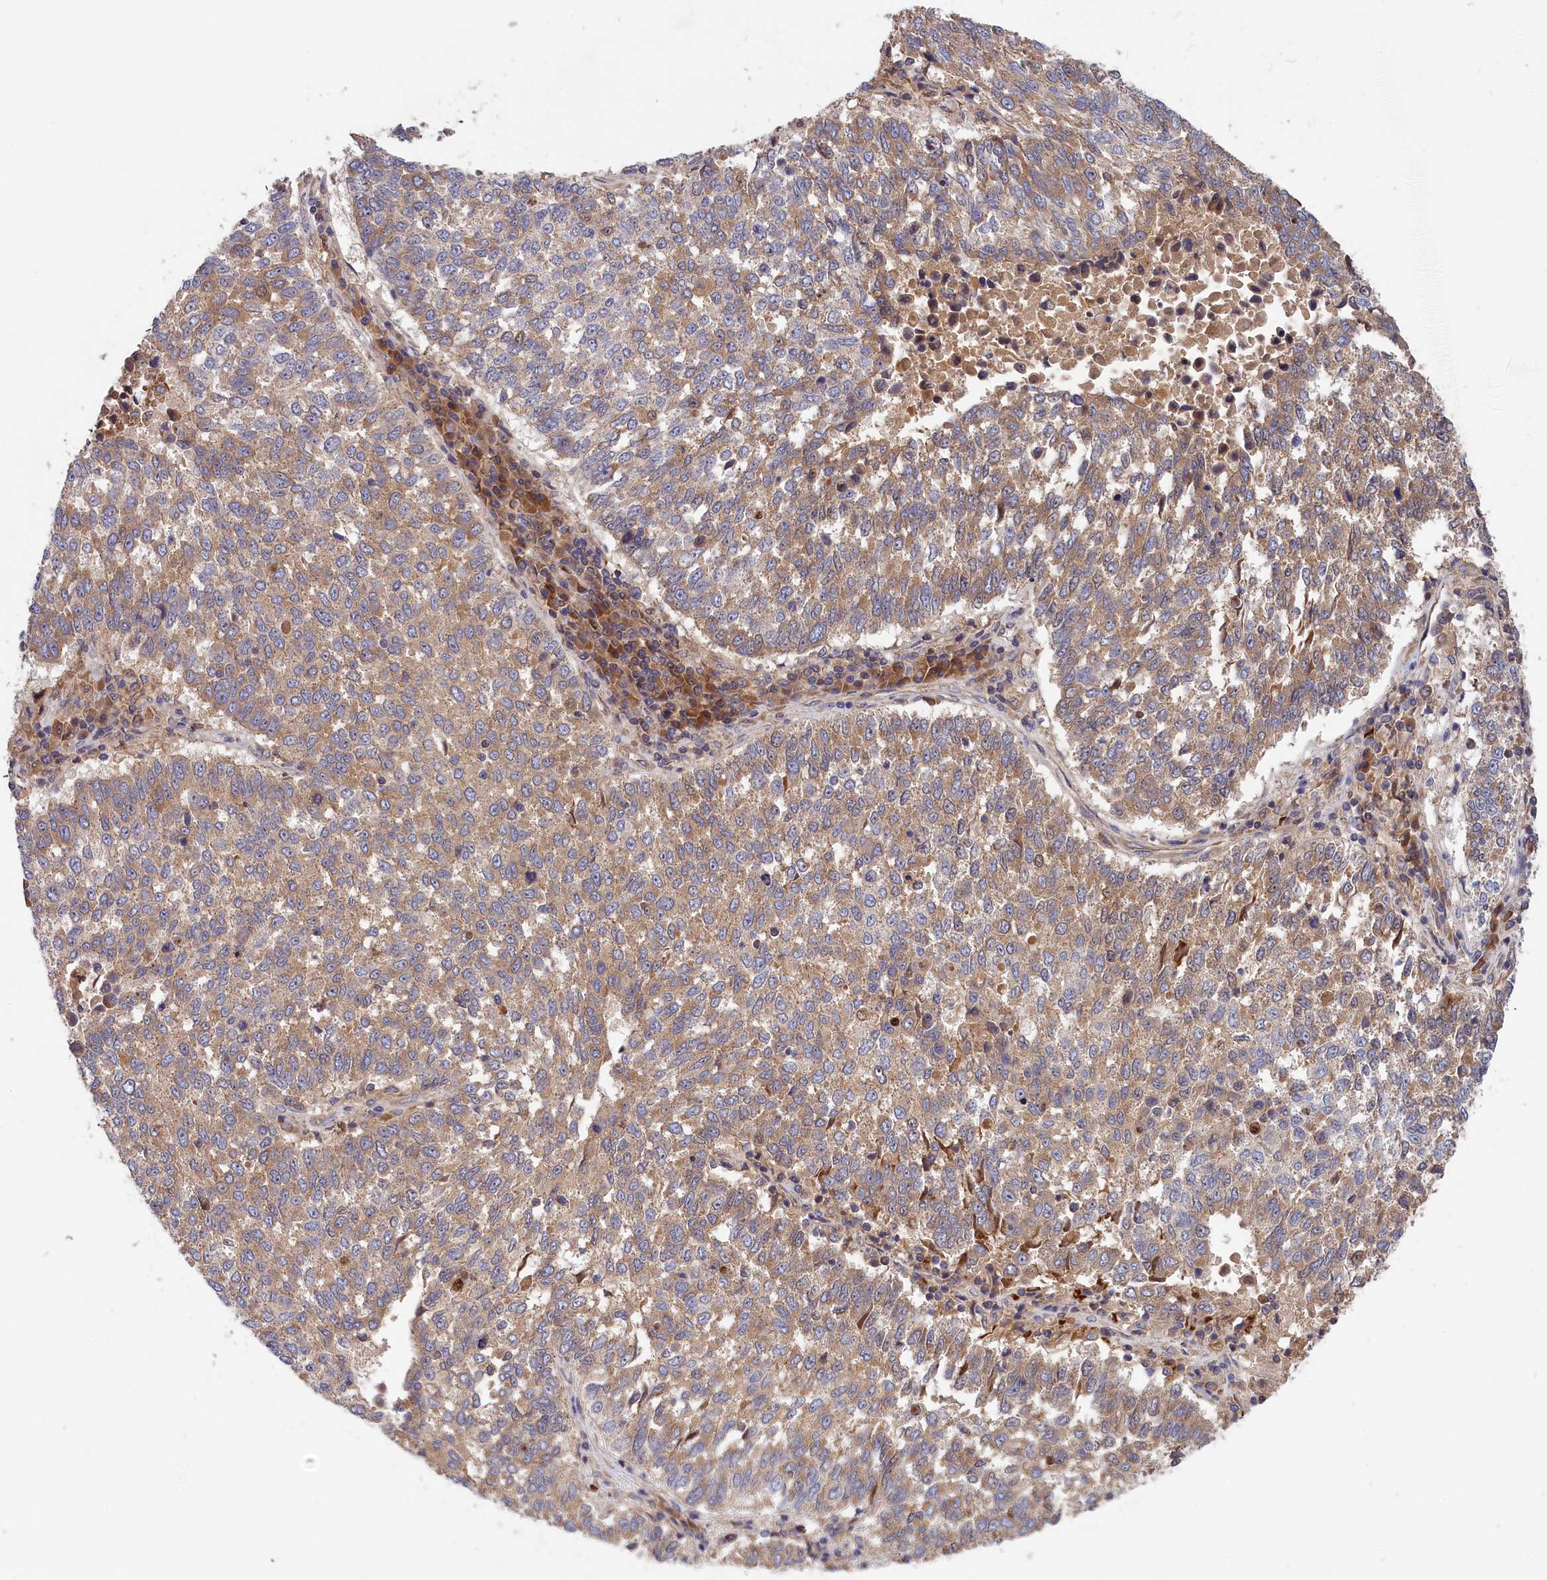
{"staining": {"intensity": "moderate", "quantity": ">75%", "location": "cytoplasmic/membranous"}, "tissue": "lung cancer", "cell_type": "Tumor cells", "image_type": "cancer", "snomed": [{"axis": "morphology", "description": "Squamous cell carcinoma, NOS"}, {"axis": "topography", "description": "Lung"}], "caption": "IHC of lung squamous cell carcinoma displays medium levels of moderate cytoplasmic/membranous positivity in approximately >75% of tumor cells.", "gene": "CRACD", "patient": {"sex": "male", "age": 73}}